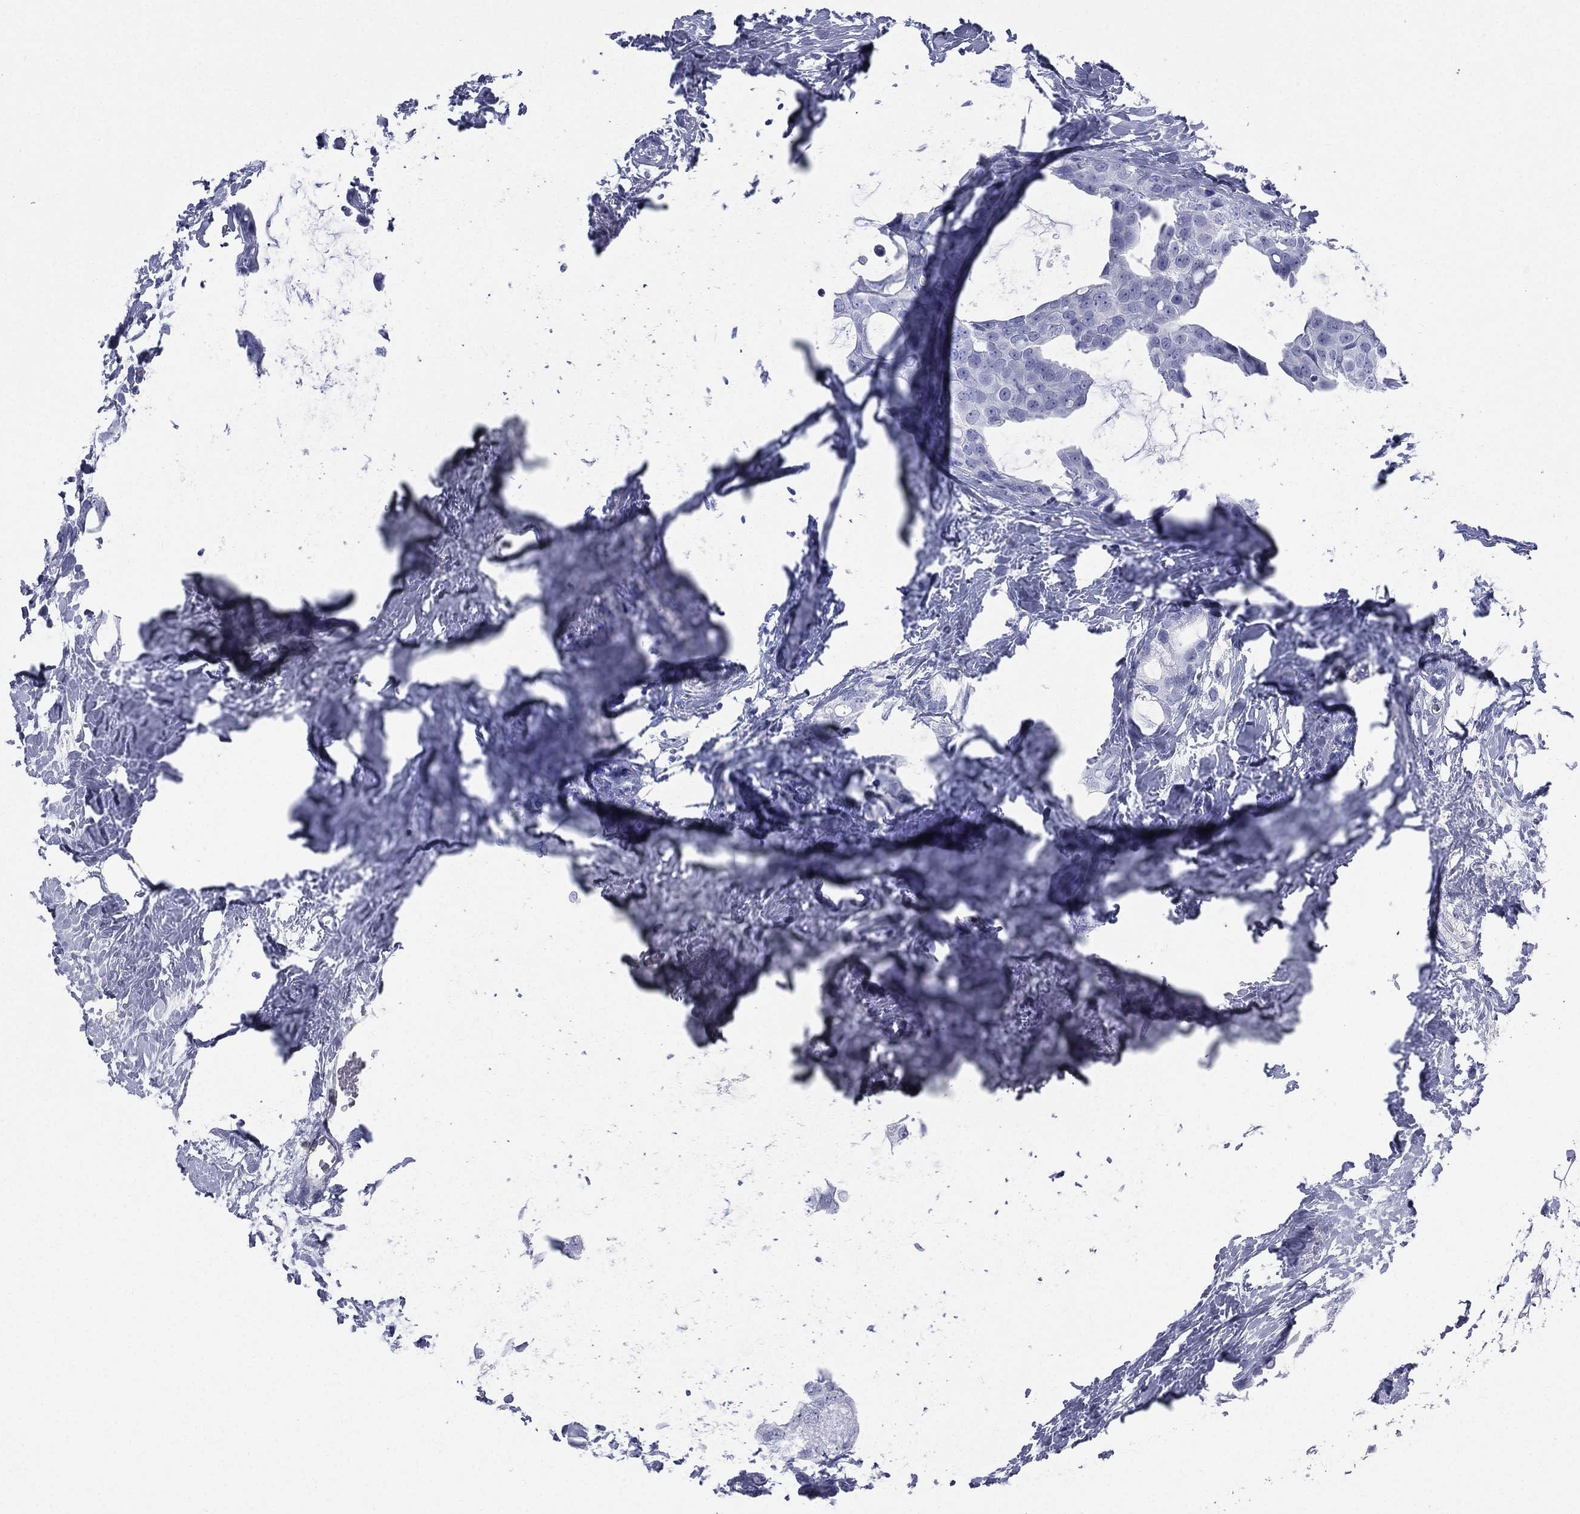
{"staining": {"intensity": "negative", "quantity": "none", "location": "none"}, "tissue": "breast cancer", "cell_type": "Tumor cells", "image_type": "cancer", "snomed": [{"axis": "morphology", "description": "Duct carcinoma"}, {"axis": "topography", "description": "Breast"}], "caption": "DAB immunohistochemical staining of breast cancer reveals no significant staining in tumor cells.", "gene": "HP", "patient": {"sex": "female", "age": 45}}